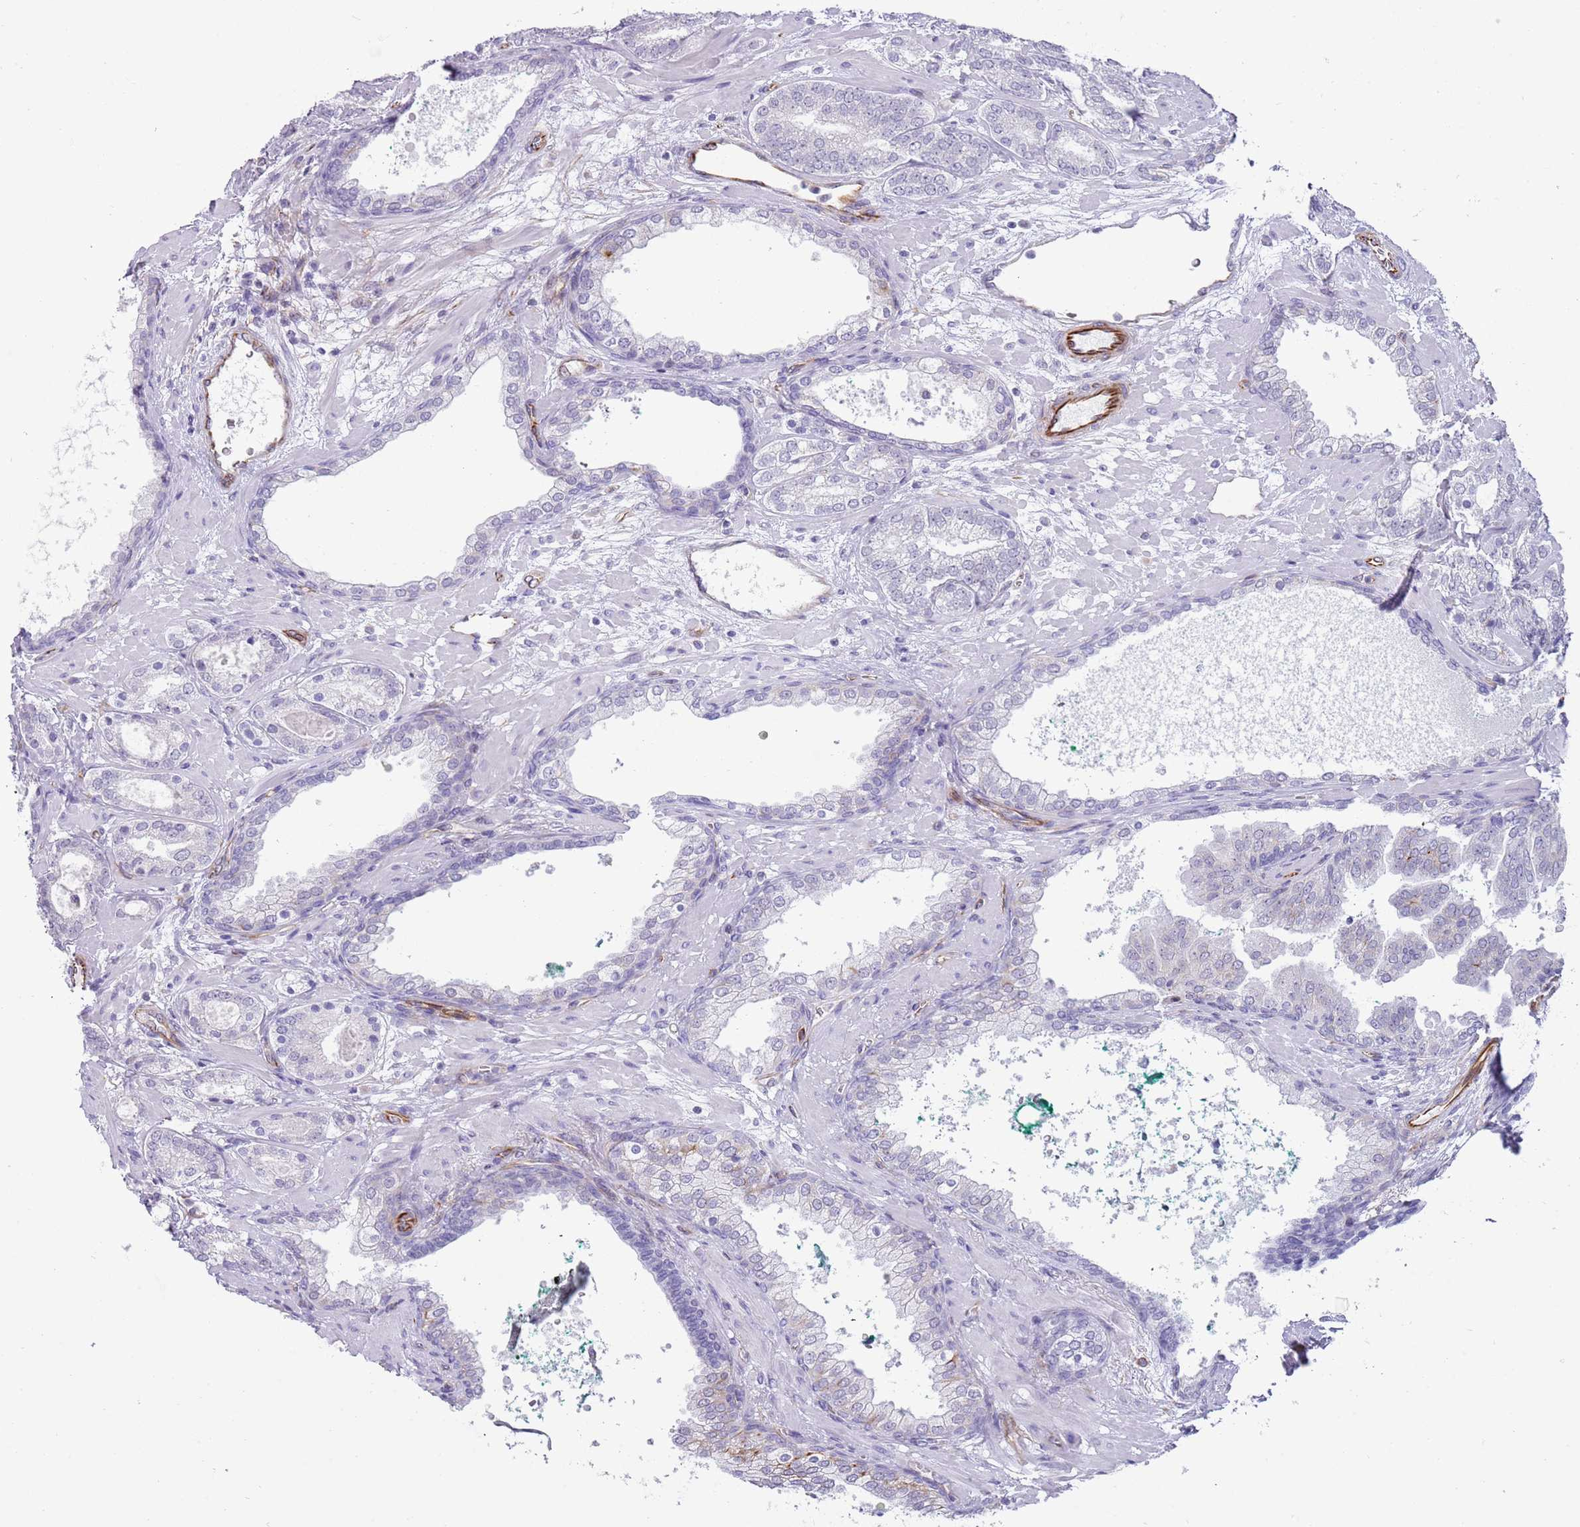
{"staining": {"intensity": "negative", "quantity": "none", "location": "none"}, "tissue": "prostate cancer", "cell_type": "Tumor cells", "image_type": "cancer", "snomed": [{"axis": "morphology", "description": "Adenocarcinoma, High grade"}, {"axis": "topography", "description": "Prostate"}], "caption": "A high-resolution image shows immunohistochemistry (IHC) staining of high-grade adenocarcinoma (prostate), which shows no significant staining in tumor cells. (Immunohistochemistry, brightfield microscopy, high magnification).", "gene": "NBPF3", "patient": {"sex": "male", "age": 60}}